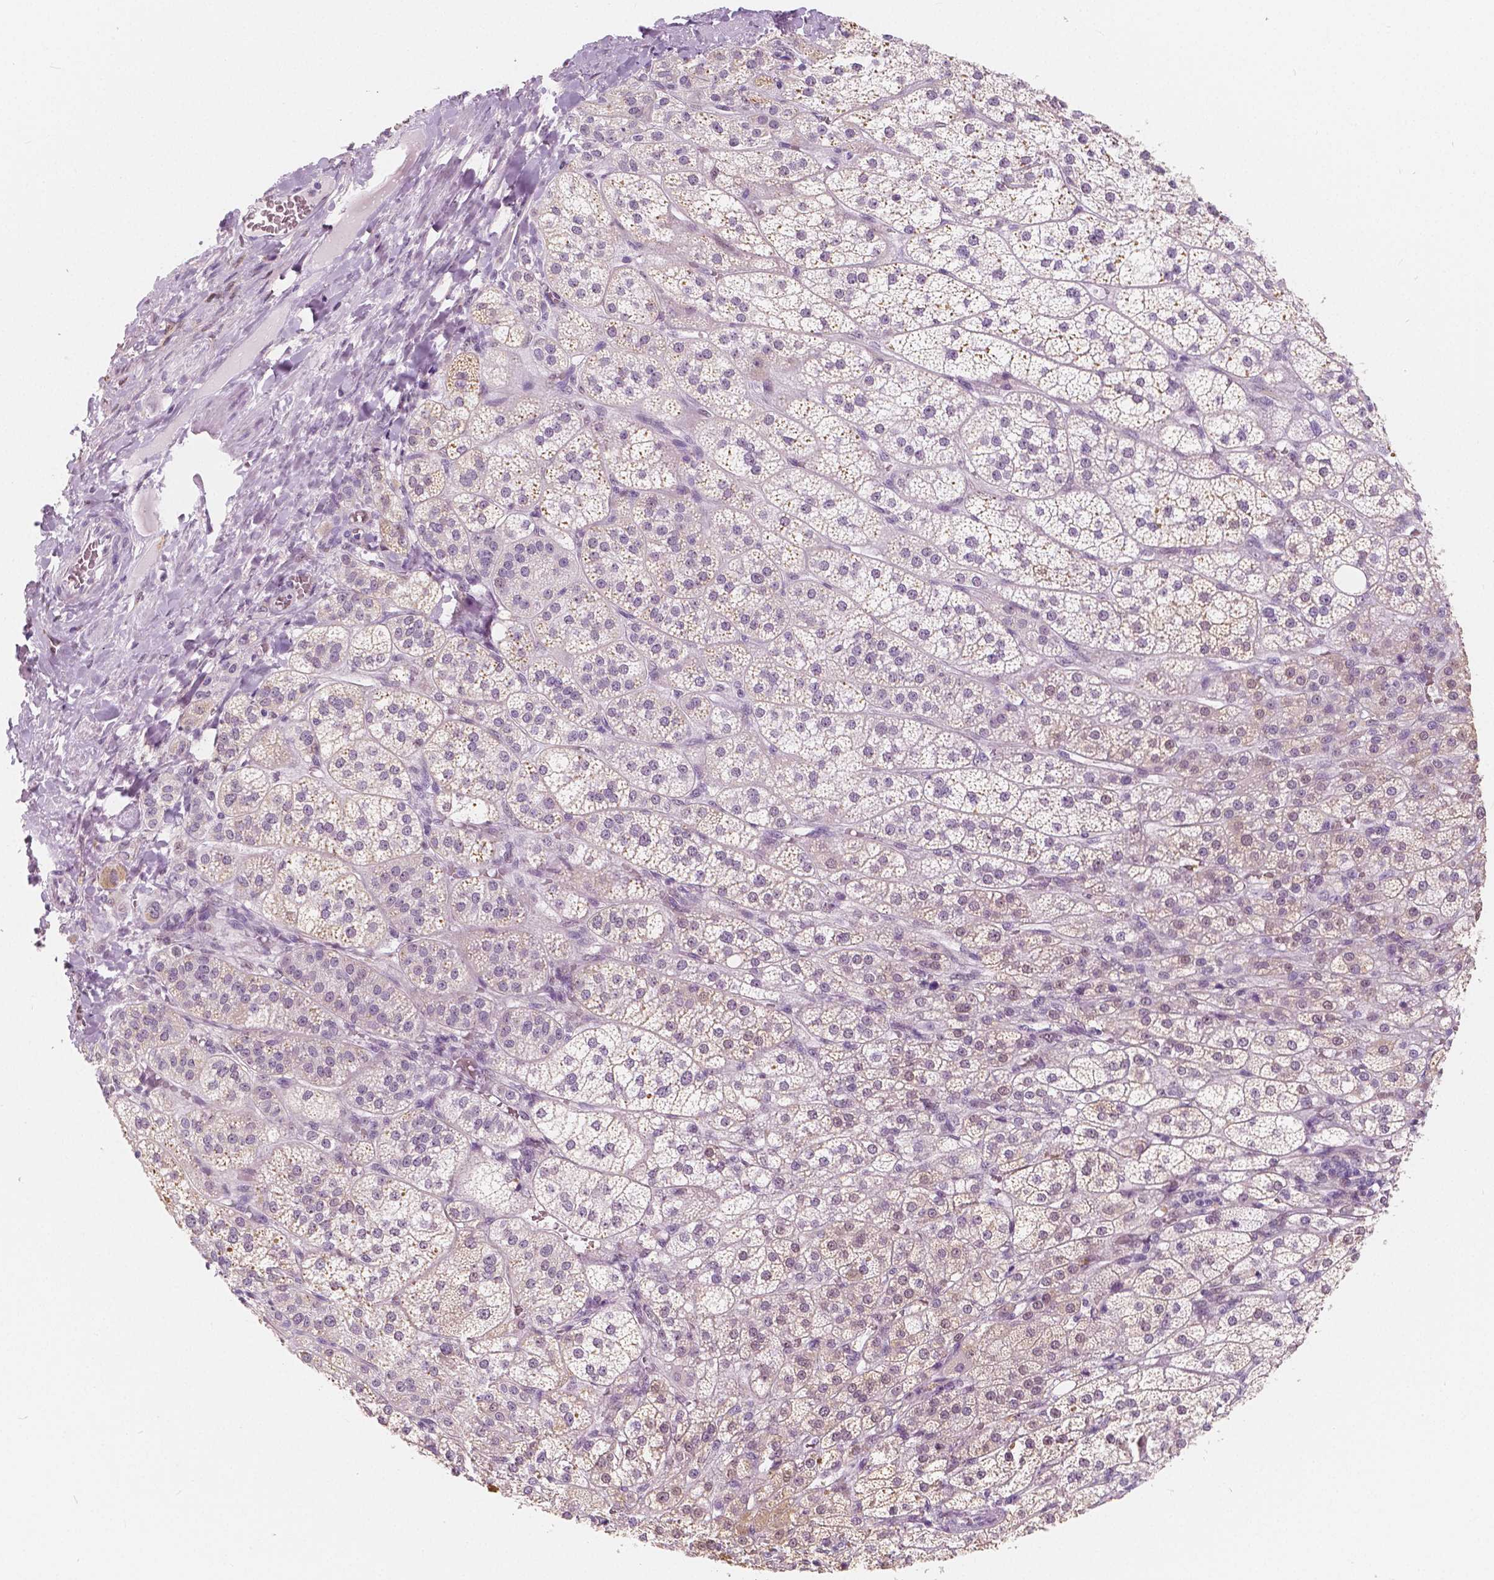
{"staining": {"intensity": "moderate", "quantity": "25%-75%", "location": "cytoplasmic/membranous,nuclear"}, "tissue": "adrenal gland", "cell_type": "Glandular cells", "image_type": "normal", "snomed": [{"axis": "morphology", "description": "Normal tissue, NOS"}, {"axis": "topography", "description": "Adrenal gland"}], "caption": "Immunohistochemical staining of unremarkable human adrenal gland shows medium levels of moderate cytoplasmic/membranous,nuclear staining in approximately 25%-75% of glandular cells. The staining was performed using DAB, with brown indicating positive protein expression. Nuclei are stained blue with hematoxylin.", "gene": "NOLC1", "patient": {"sex": "female", "age": 60}}